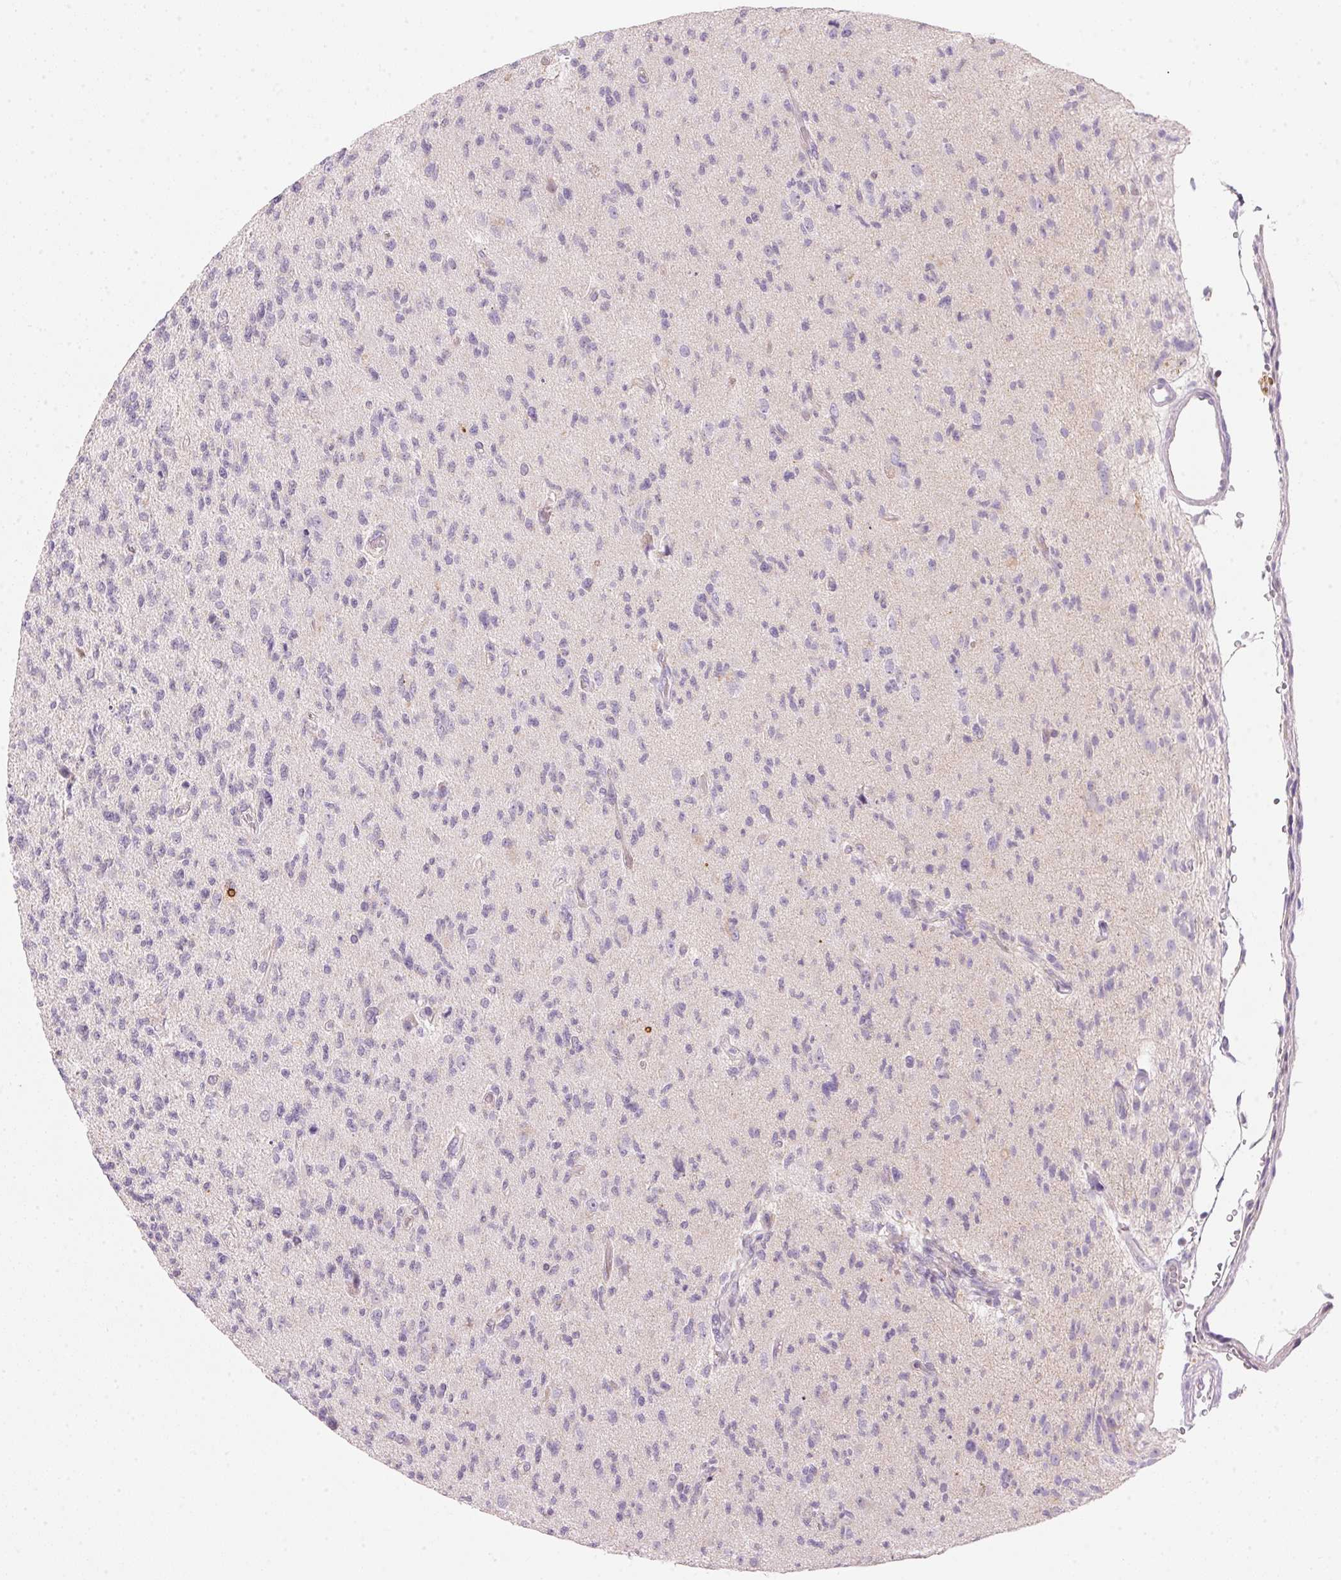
{"staining": {"intensity": "negative", "quantity": "none", "location": "none"}, "tissue": "glioma", "cell_type": "Tumor cells", "image_type": "cancer", "snomed": [{"axis": "morphology", "description": "Glioma, malignant, High grade"}, {"axis": "topography", "description": "Brain"}], "caption": "Malignant glioma (high-grade) was stained to show a protein in brown. There is no significant positivity in tumor cells.", "gene": "CYP11B1", "patient": {"sex": "male", "age": 56}}